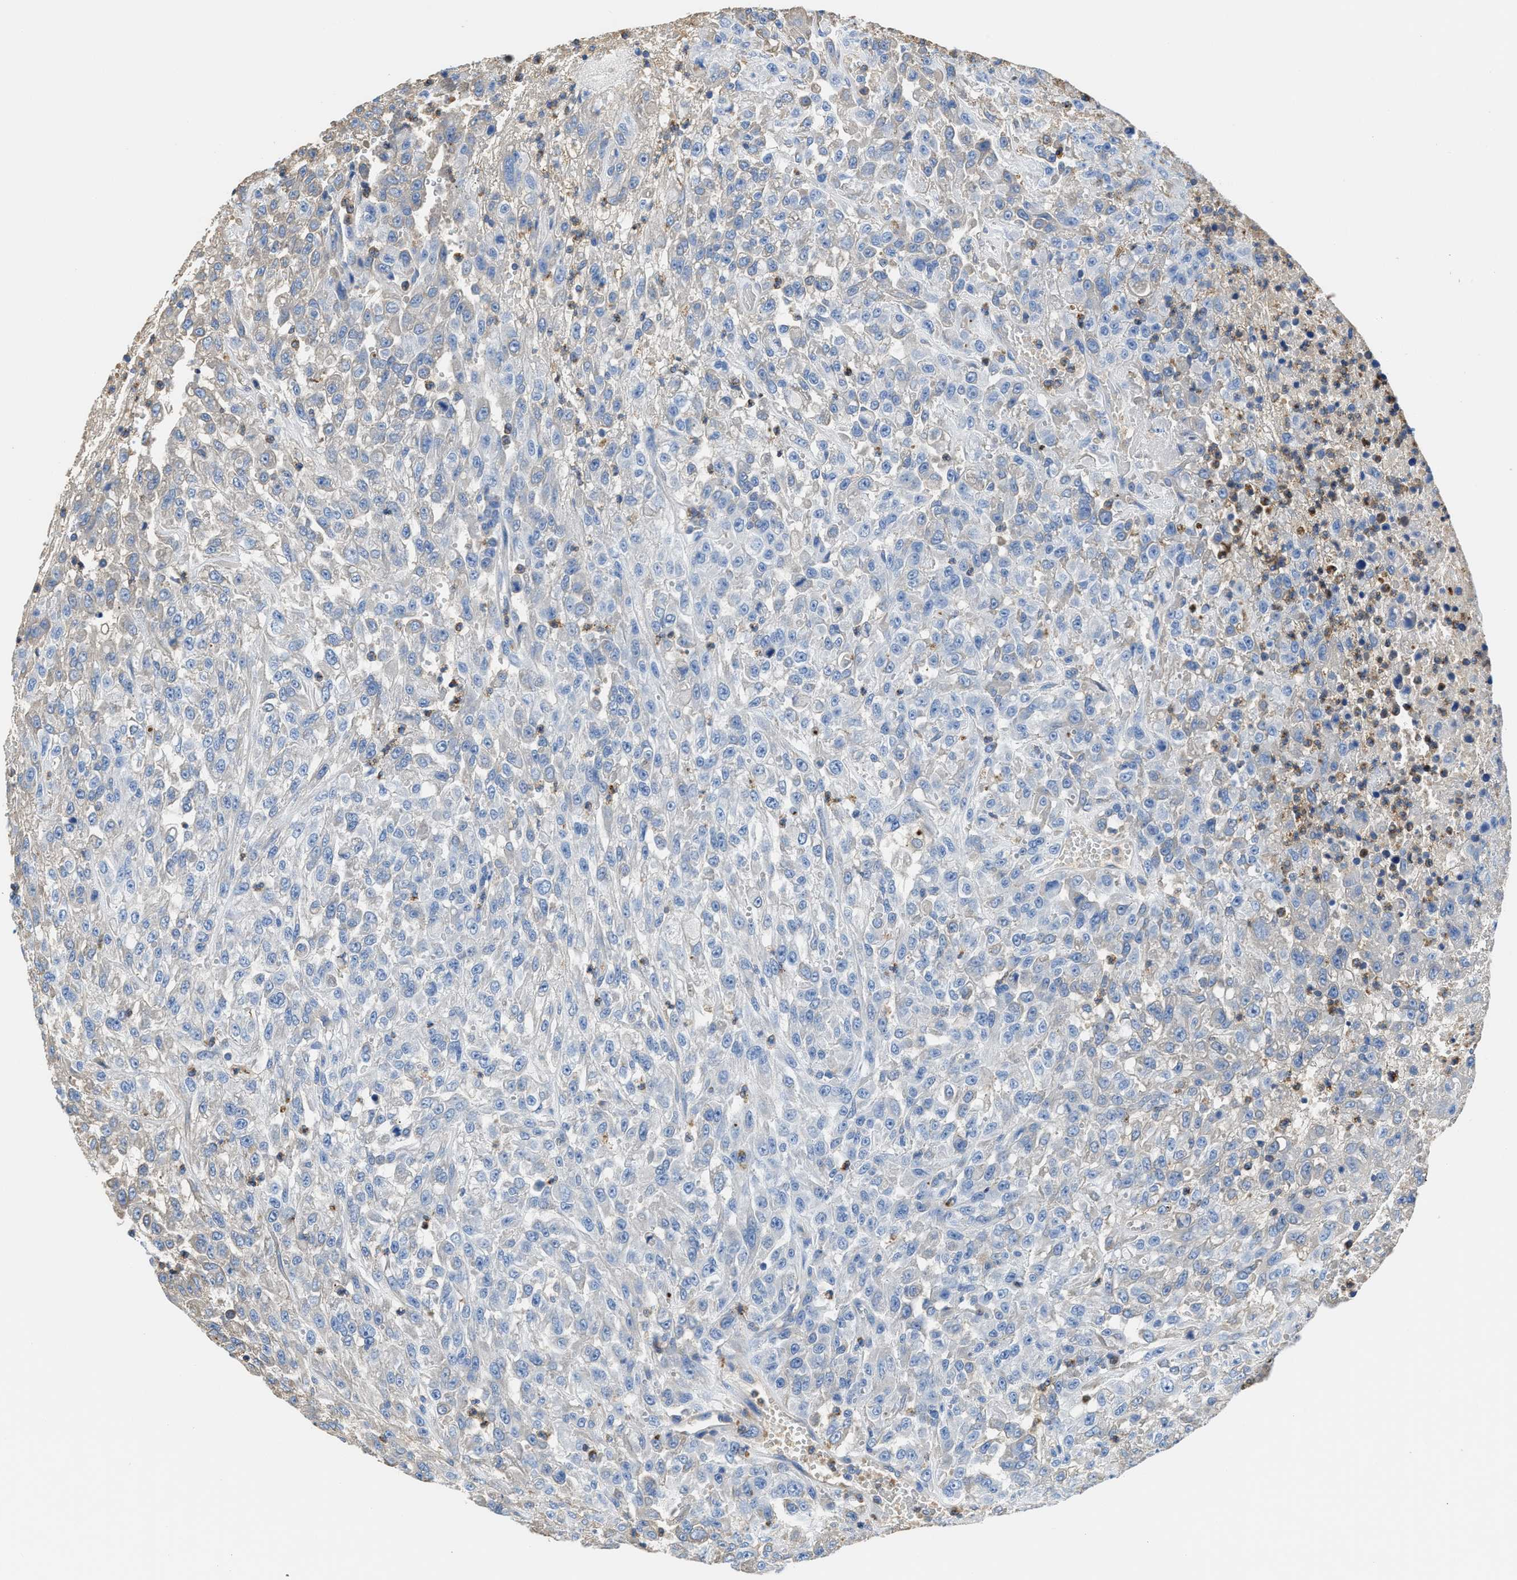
{"staining": {"intensity": "negative", "quantity": "none", "location": "none"}, "tissue": "urothelial cancer", "cell_type": "Tumor cells", "image_type": "cancer", "snomed": [{"axis": "morphology", "description": "Urothelial carcinoma, High grade"}, {"axis": "topography", "description": "Urinary bladder"}], "caption": "Image shows no significant protein staining in tumor cells of high-grade urothelial carcinoma.", "gene": "NEB", "patient": {"sex": "male", "age": 46}}